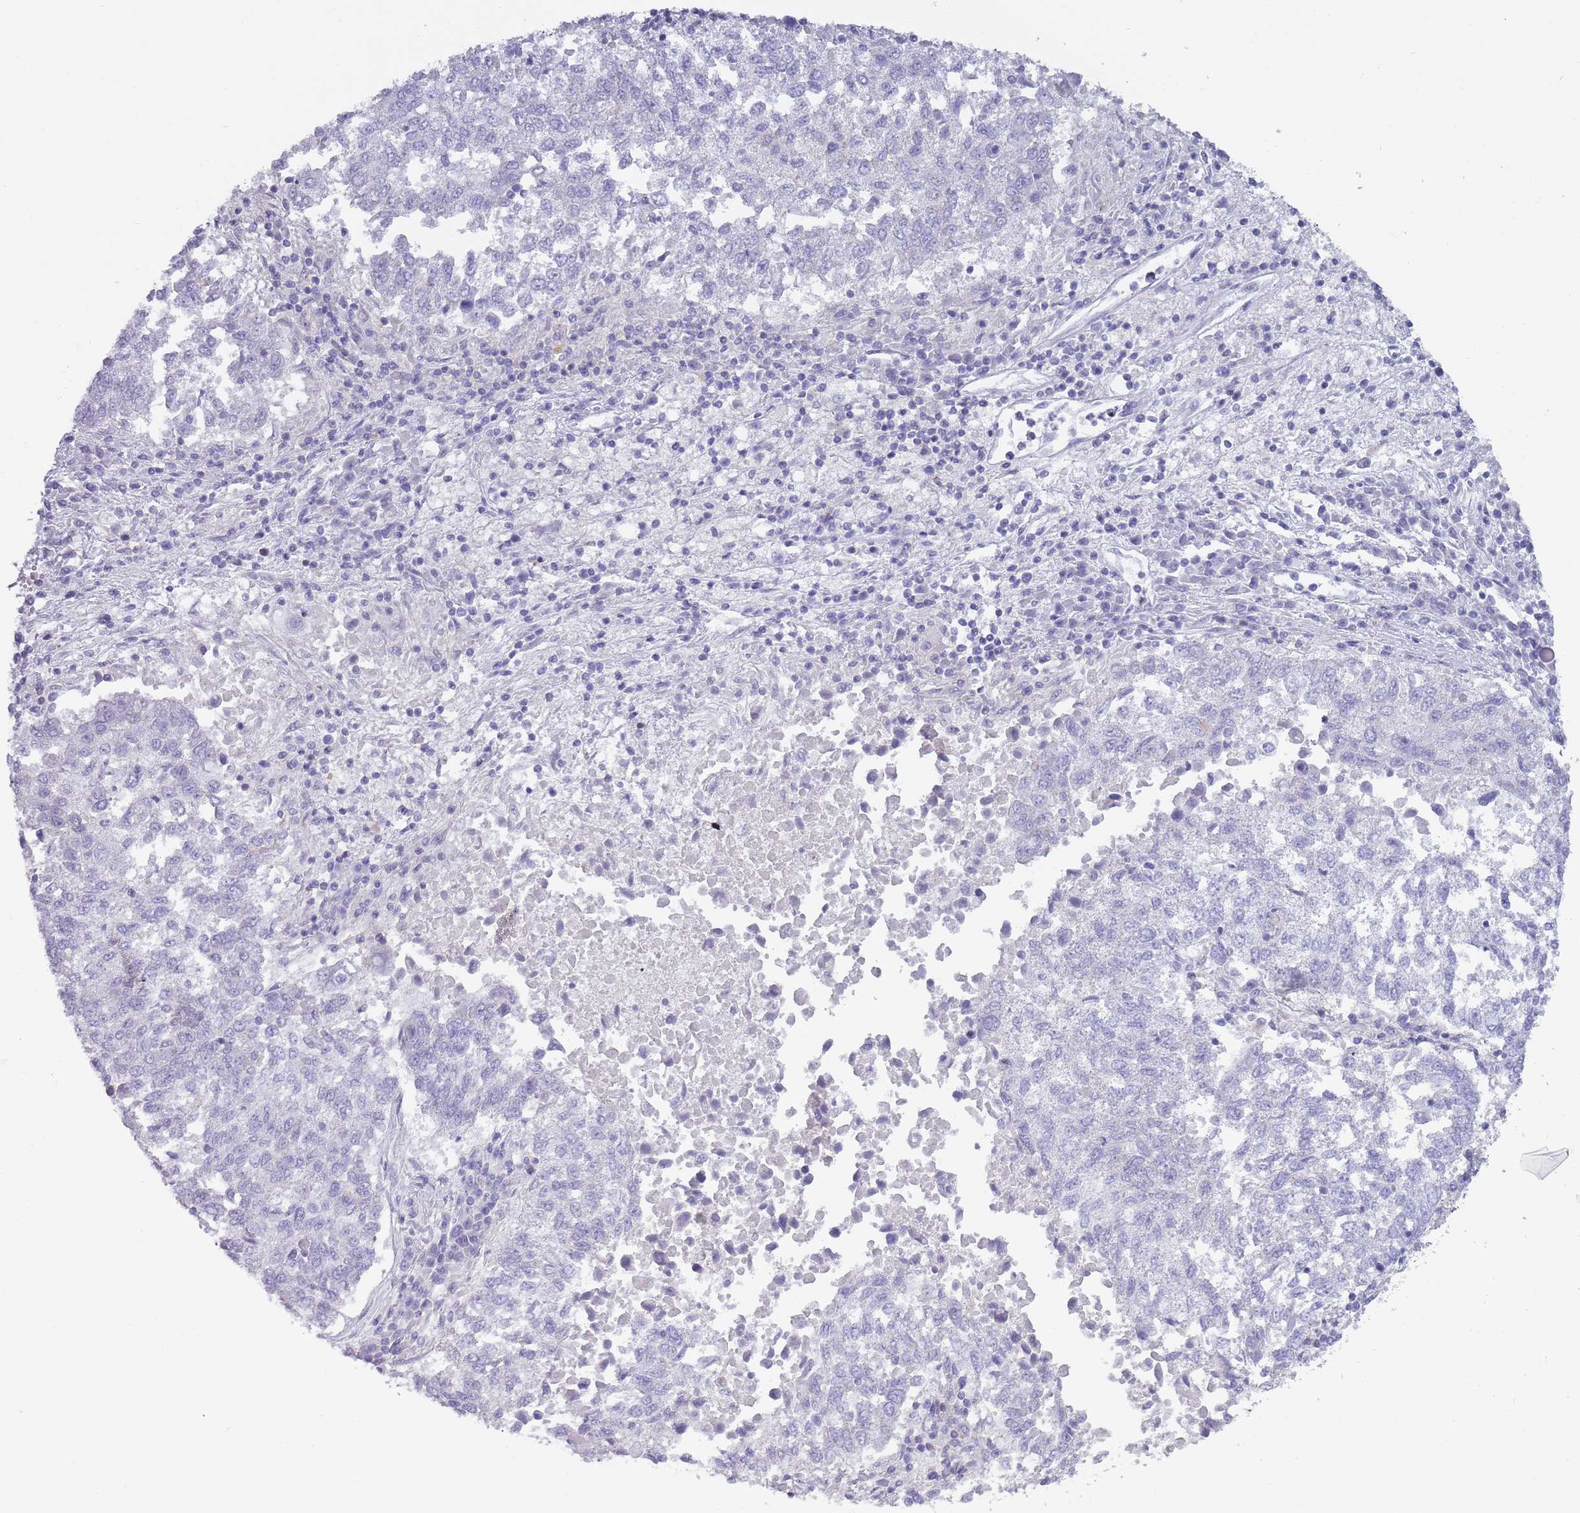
{"staining": {"intensity": "negative", "quantity": "none", "location": "none"}, "tissue": "lung cancer", "cell_type": "Tumor cells", "image_type": "cancer", "snomed": [{"axis": "morphology", "description": "Squamous cell carcinoma, NOS"}, {"axis": "topography", "description": "Lung"}], "caption": "Protein analysis of squamous cell carcinoma (lung) displays no significant staining in tumor cells. (Immunohistochemistry (ihc), brightfield microscopy, high magnification).", "gene": "NBPF20", "patient": {"sex": "male", "age": 73}}